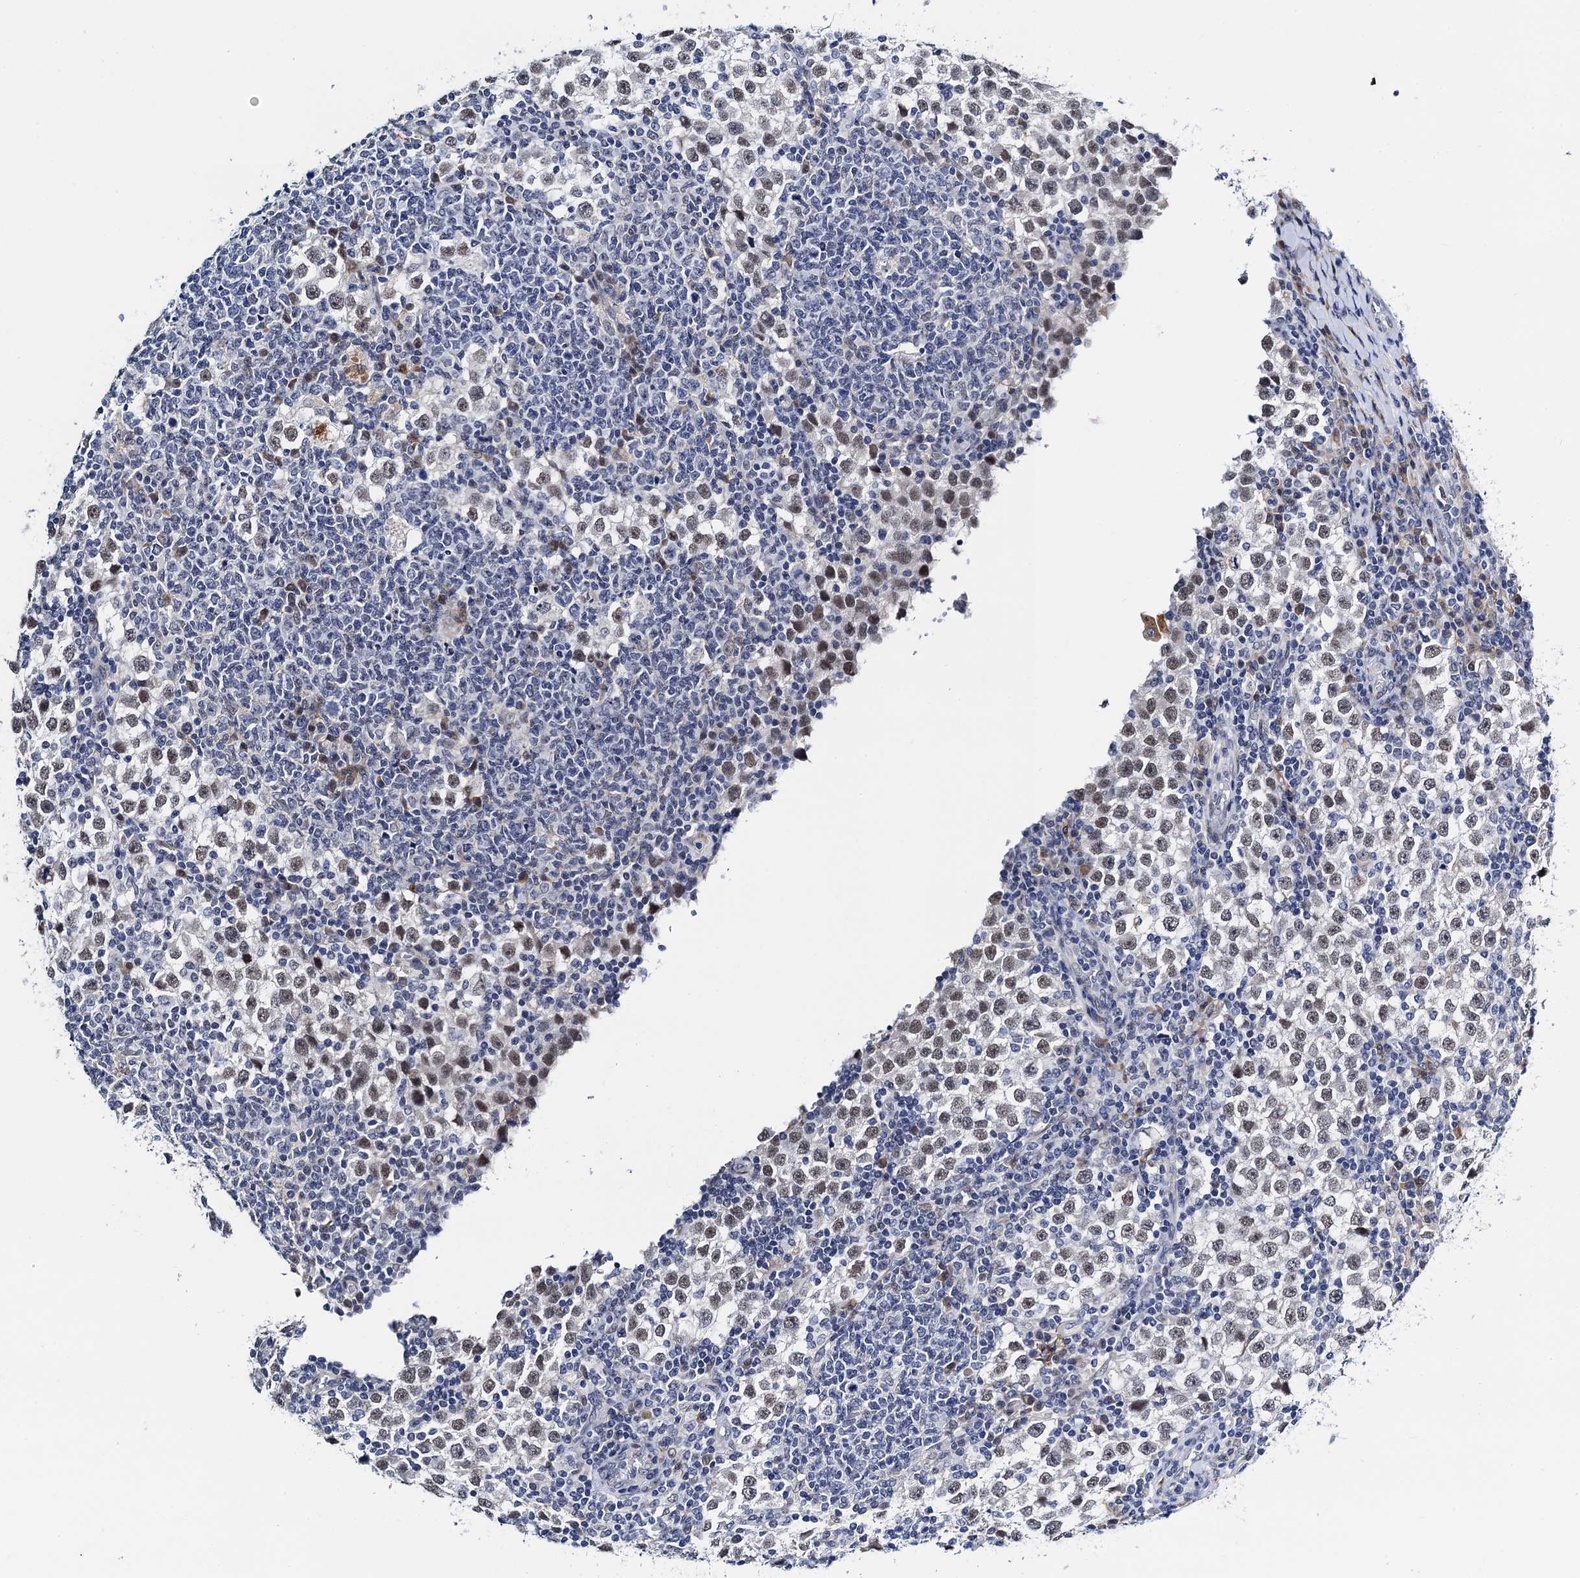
{"staining": {"intensity": "weak", "quantity": "25%-75%", "location": "nuclear"}, "tissue": "testis cancer", "cell_type": "Tumor cells", "image_type": "cancer", "snomed": [{"axis": "morphology", "description": "Seminoma, NOS"}, {"axis": "topography", "description": "Testis"}], "caption": "Immunohistochemistry (IHC) of testis seminoma displays low levels of weak nuclear staining in approximately 25%-75% of tumor cells.", "gene": "SLC7A10", "patient": {"sex": "male", "age": 65}}